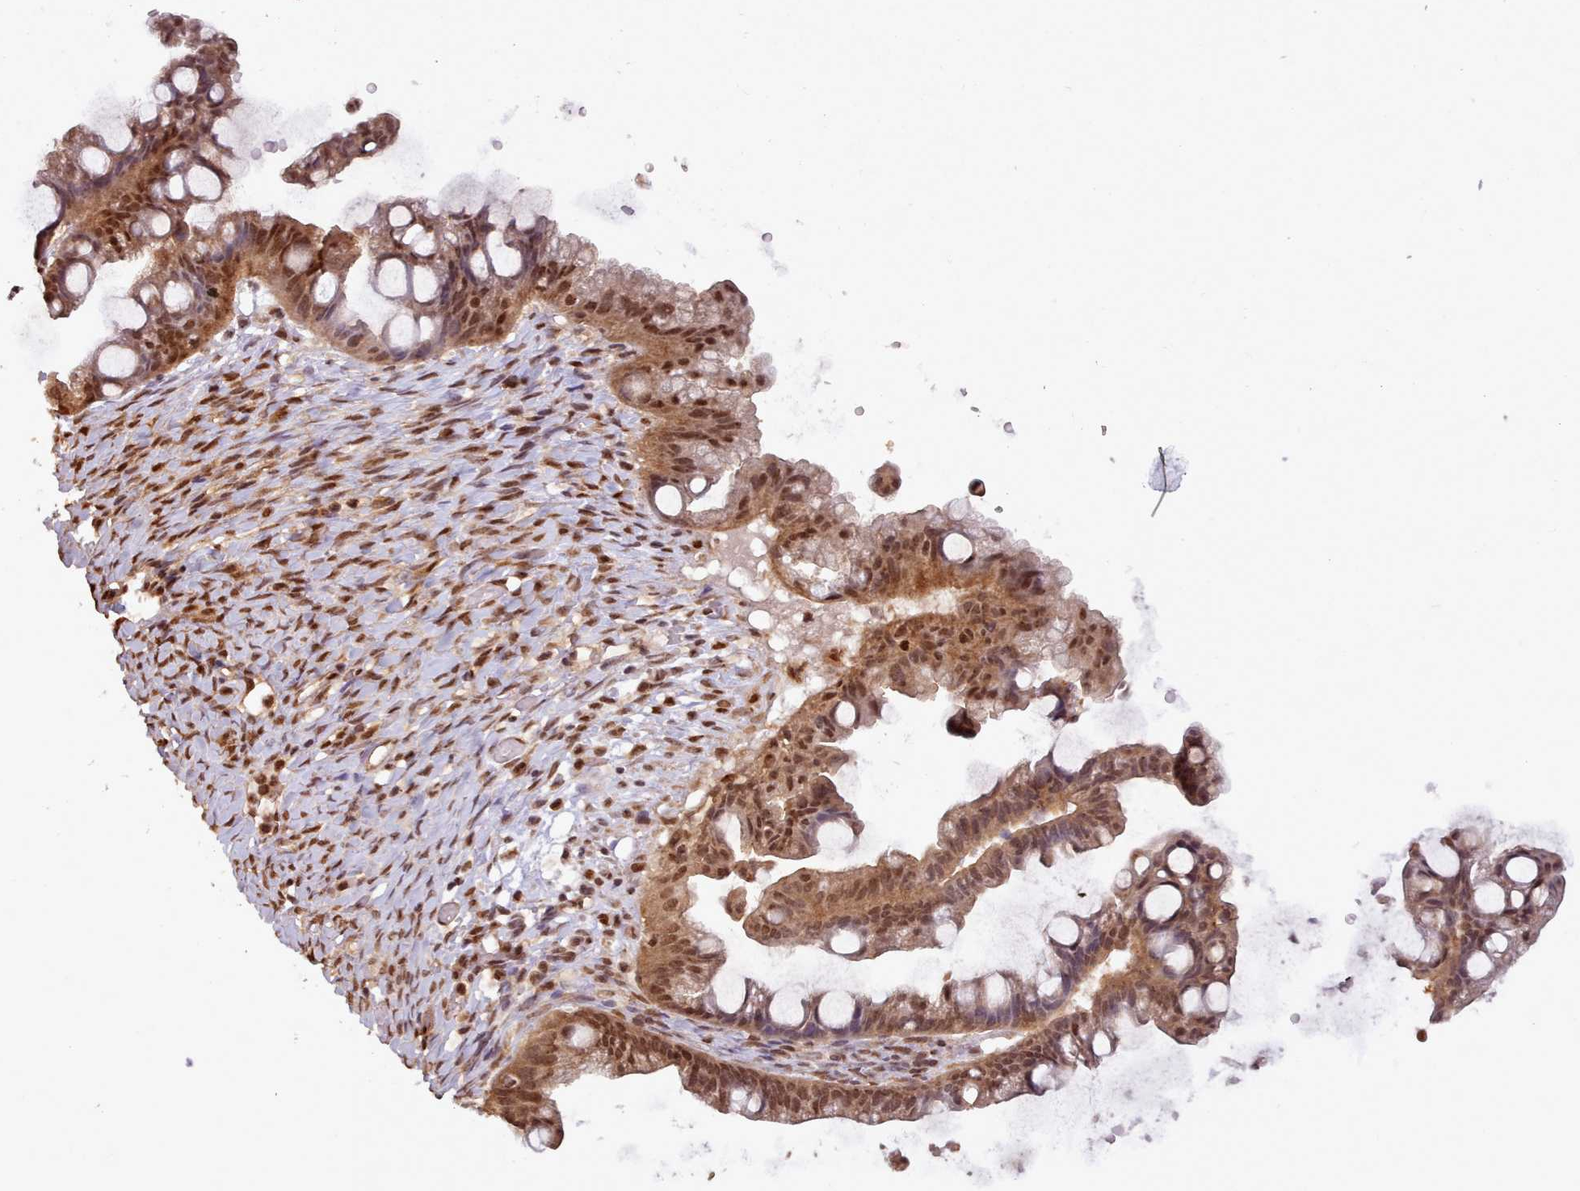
{"staining": {"intensity": "moderate", "quantity": ">75%", "location": "nuclear"}, "tissue": "ovarian cancer", "cell_type": "Tumor cells", "image_type": "cancer", "snomed": [{"axis": "morphology", "description": "Cystadenocarcinoma, mucinous, NOS"}, {"axis": "topography", "description": "Ovary"}], "caption": "The micrograph shows immunohistochemical staining of mucinous cystadenocarcinoma (ovarian). There is moderate nuclear expression is present in approximately >75% of tumor cells. Ihc stains the protein in brown and the nuclei are stained blue.", "gene": "RPS27A", "patient": {"sex": "female", "age": 73}}